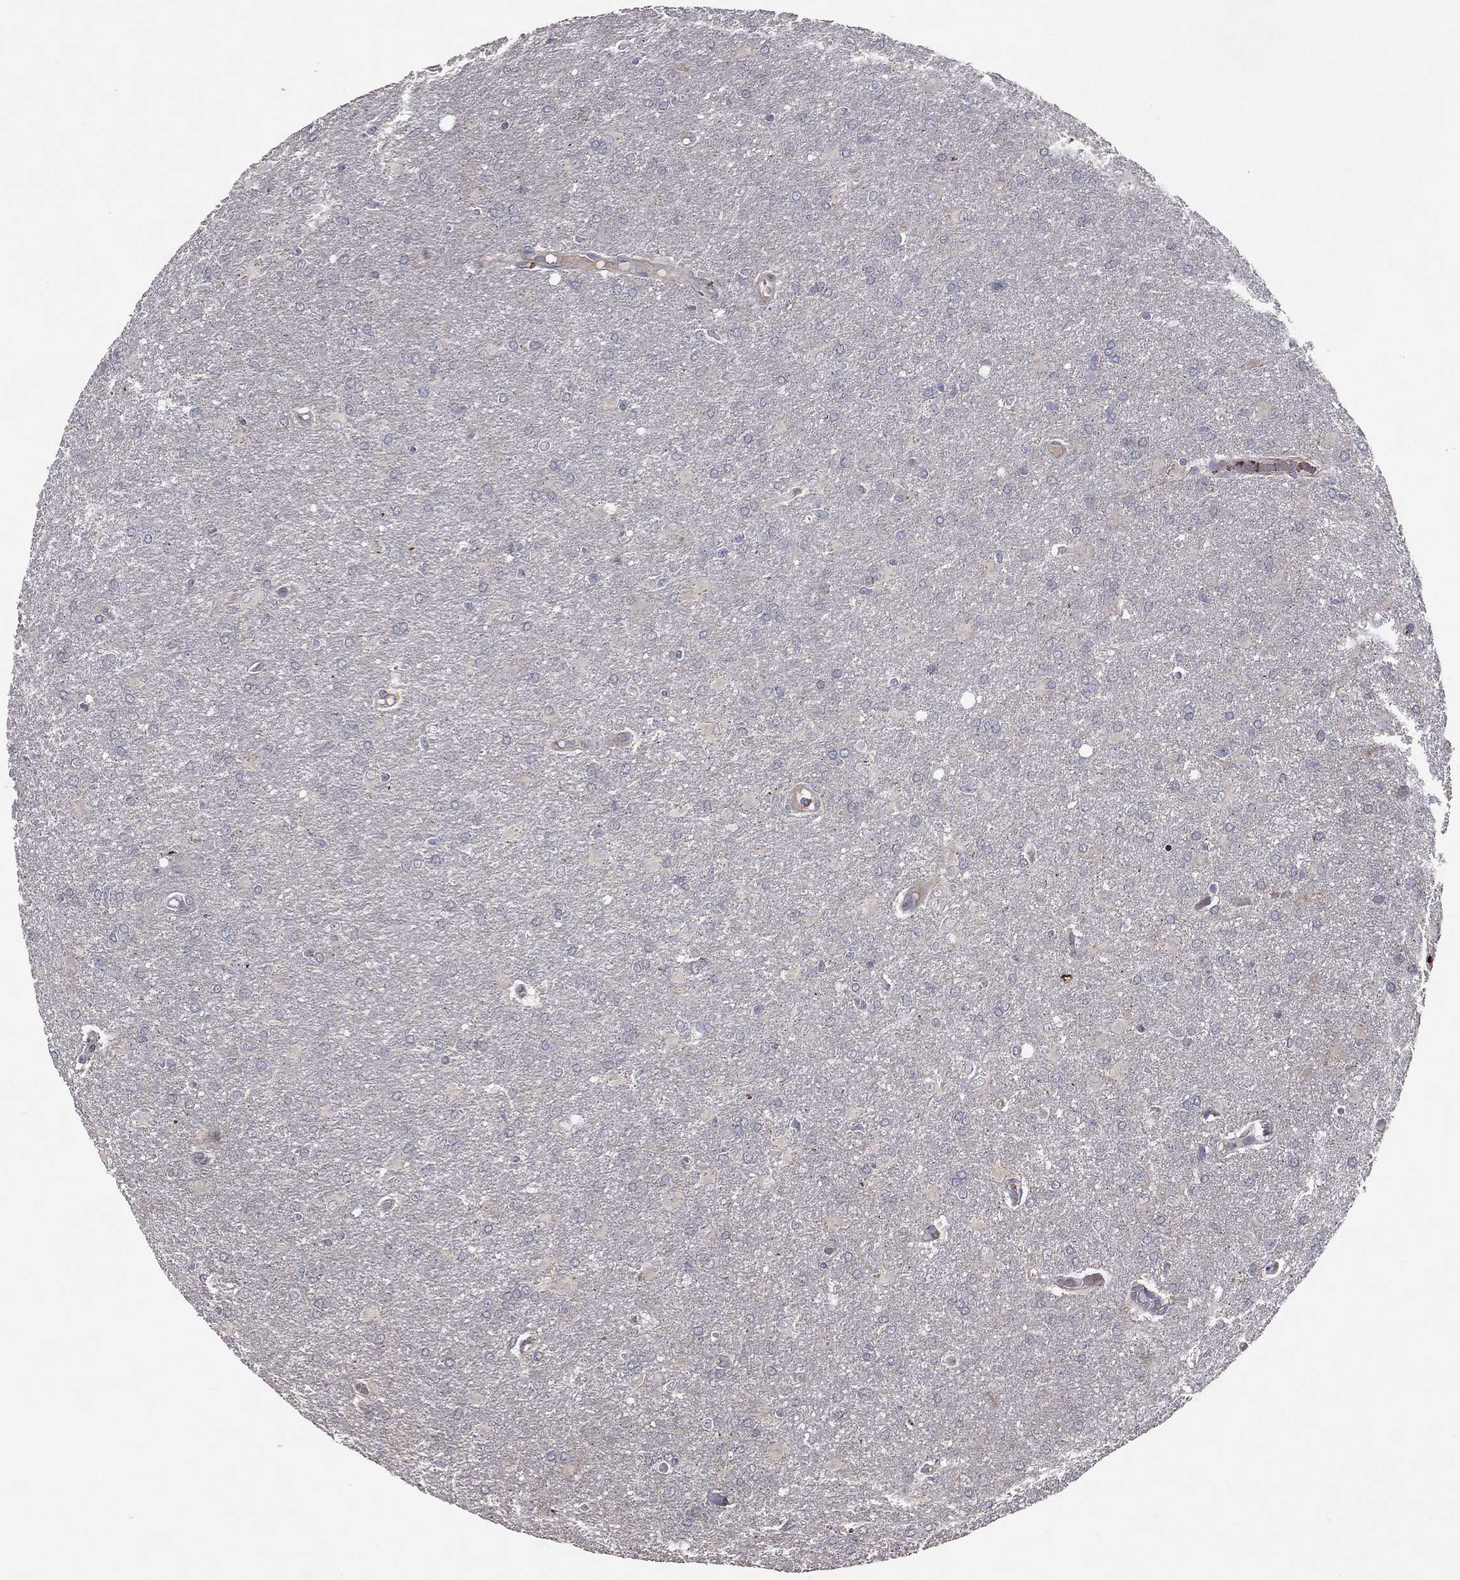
{"staining": {"intensity": "negative", "quantity": "none", "location": "none"}, "tissue": "glioma", "cell_type": "Tumor cells", "image_type": "cancer", "snomed": [{"axis": "morphology", "description": "Glioma, malignant, High grade"}, {"axis": "topography", "description": "Brain"}], "caption": "Immunohistochemical staining of glioma exhibits no significant staining in tumor cells. (Stains: DAB immunohistochemistry with hematoxylin counter stain, Microscopy: brightfield microscopy at high magnification).", "gene": "DNAH7", "patient": {"sex": "male", "age": 68}}